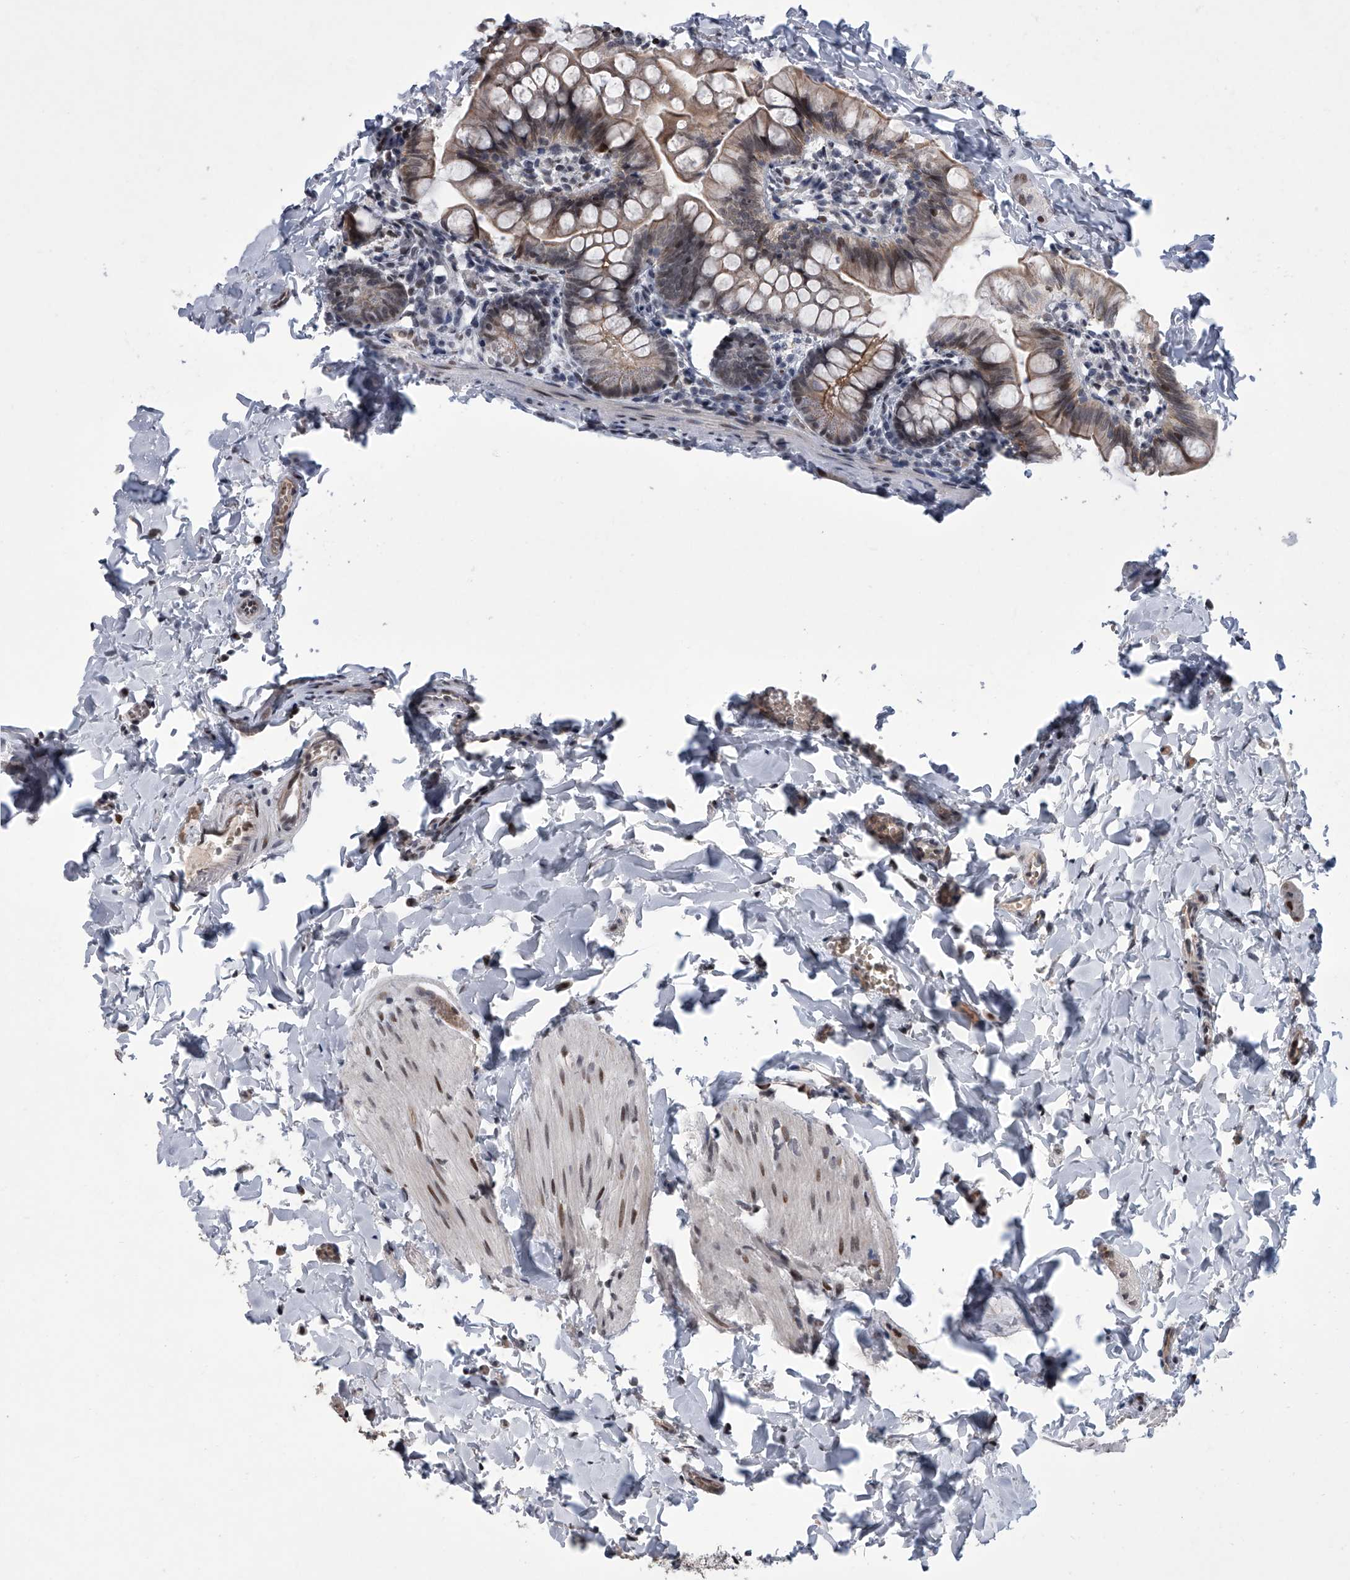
{"staining": {"intensity": "moderate", "quantity": "25%-75%", "location": "cytoplasmic/membranous"}, "tissue": "small intestine", "cell_type": "Glandular cells", "image_type": "normal", "snomed": [{"axis": "morphology", "description": "Normal tissue, NOS"}, {"axis": "topography", "description": "Small intestine"}], "caption": "An image of human small intestine stained for a protein reveals moderate cytoplasmic/membranous brown staining in glandular cells.", "gene": "ZNF426", "patient": {"sex": "male", "age": 7}}